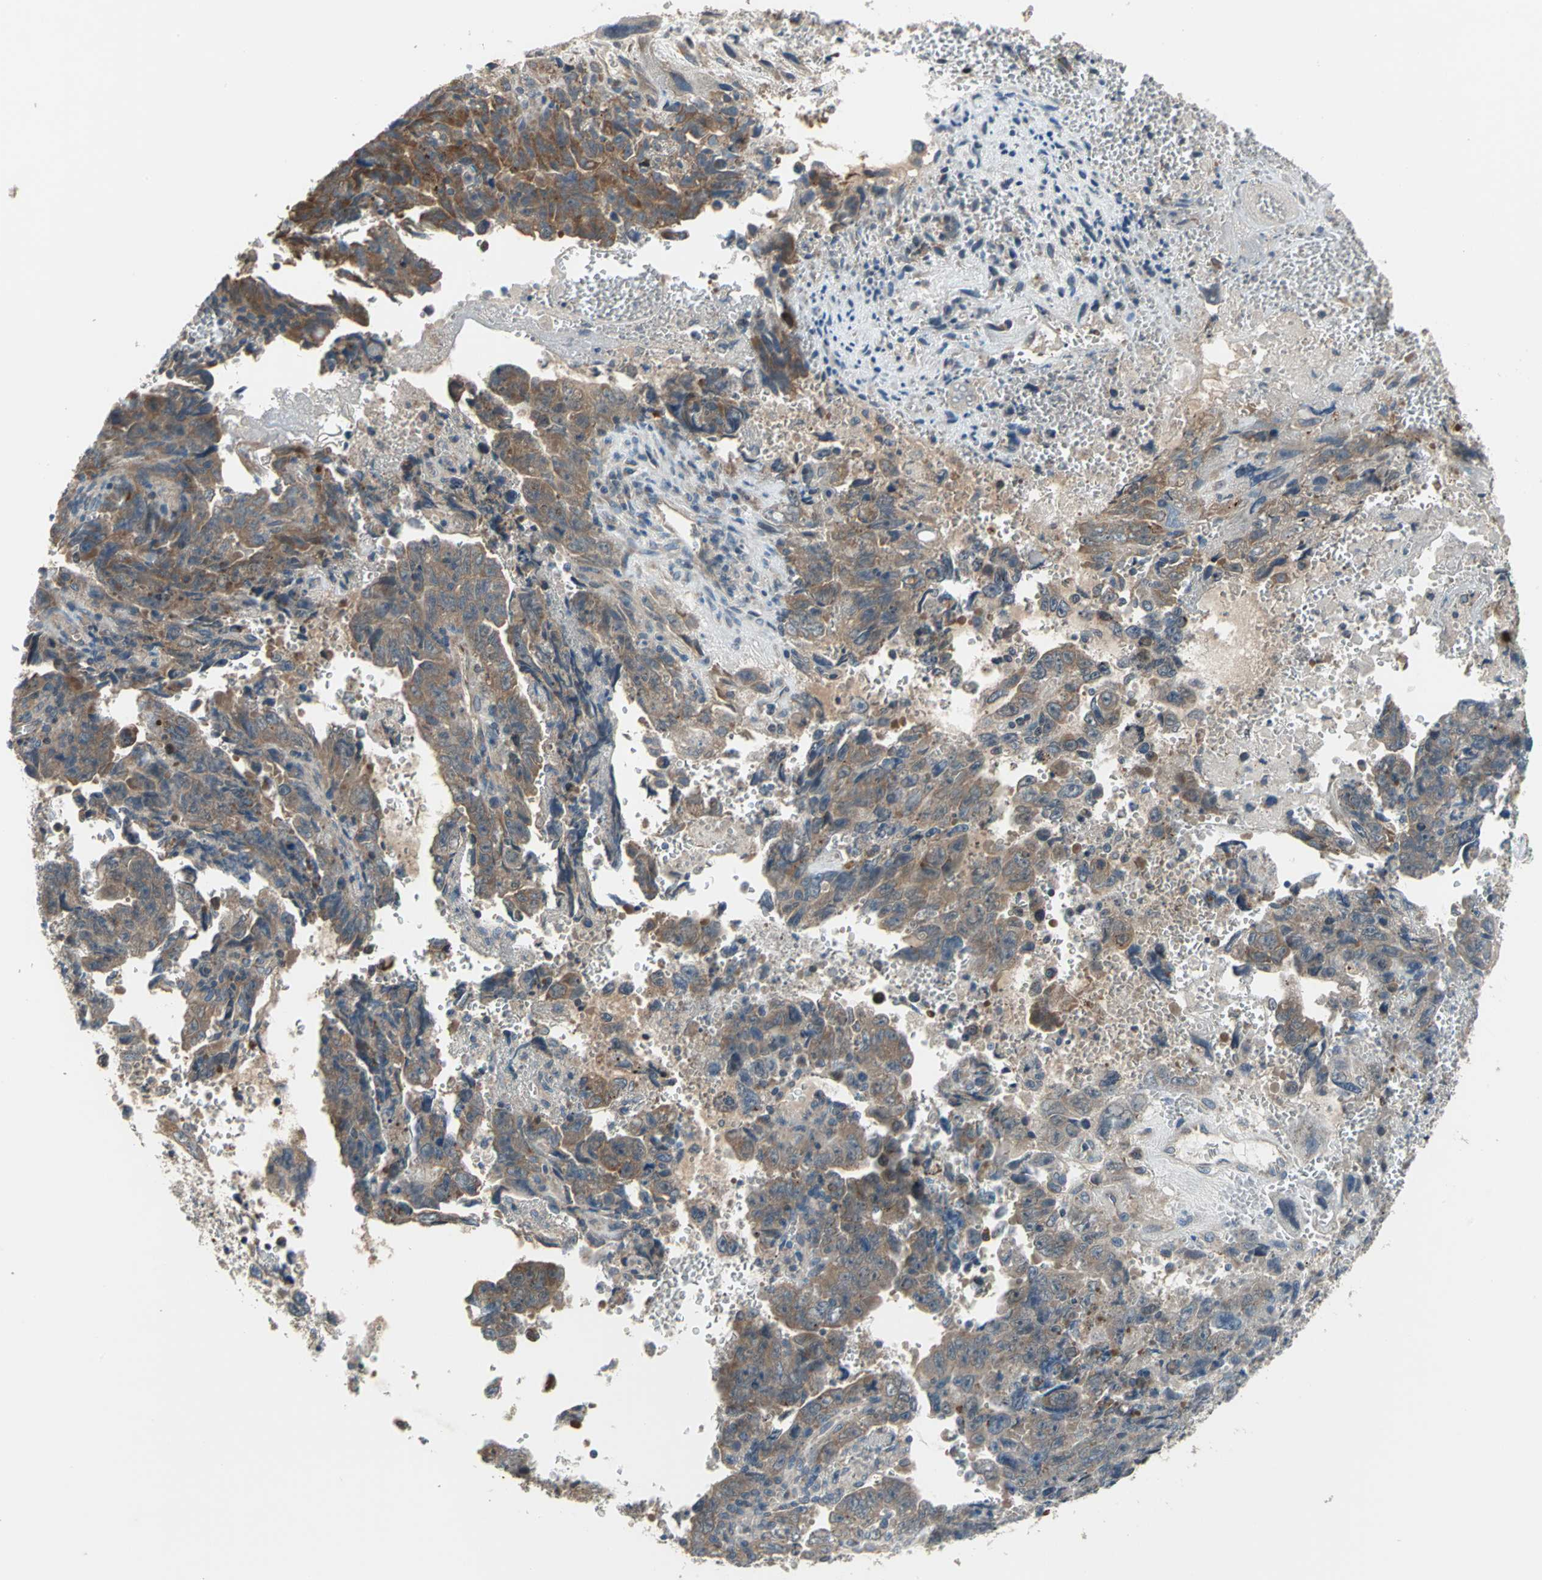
{"staining": {"intensity": "strong", "quantity": ">75%", "location": "cytoplasmic/membranous"}, "tissue": "testis cancer", "cell_type": "Tumor cells", "image_type": "cancer", "snomed": [{"axis": "morphology", "description": "Carcinoma, Embryonal, NOS"}, {"axis": "topography", "description": "Testis"}], "caption": "Immunohistochemistry (IHC) histopathology image of human embryonal carcinoma (testis) stained for a protein (brown), which displays high levels of strong cytoplasmic/membranous positivity in about >75% of tumor cells.", "gene": "TRAK1", "patient": {"sex": "male", "age": 28}}